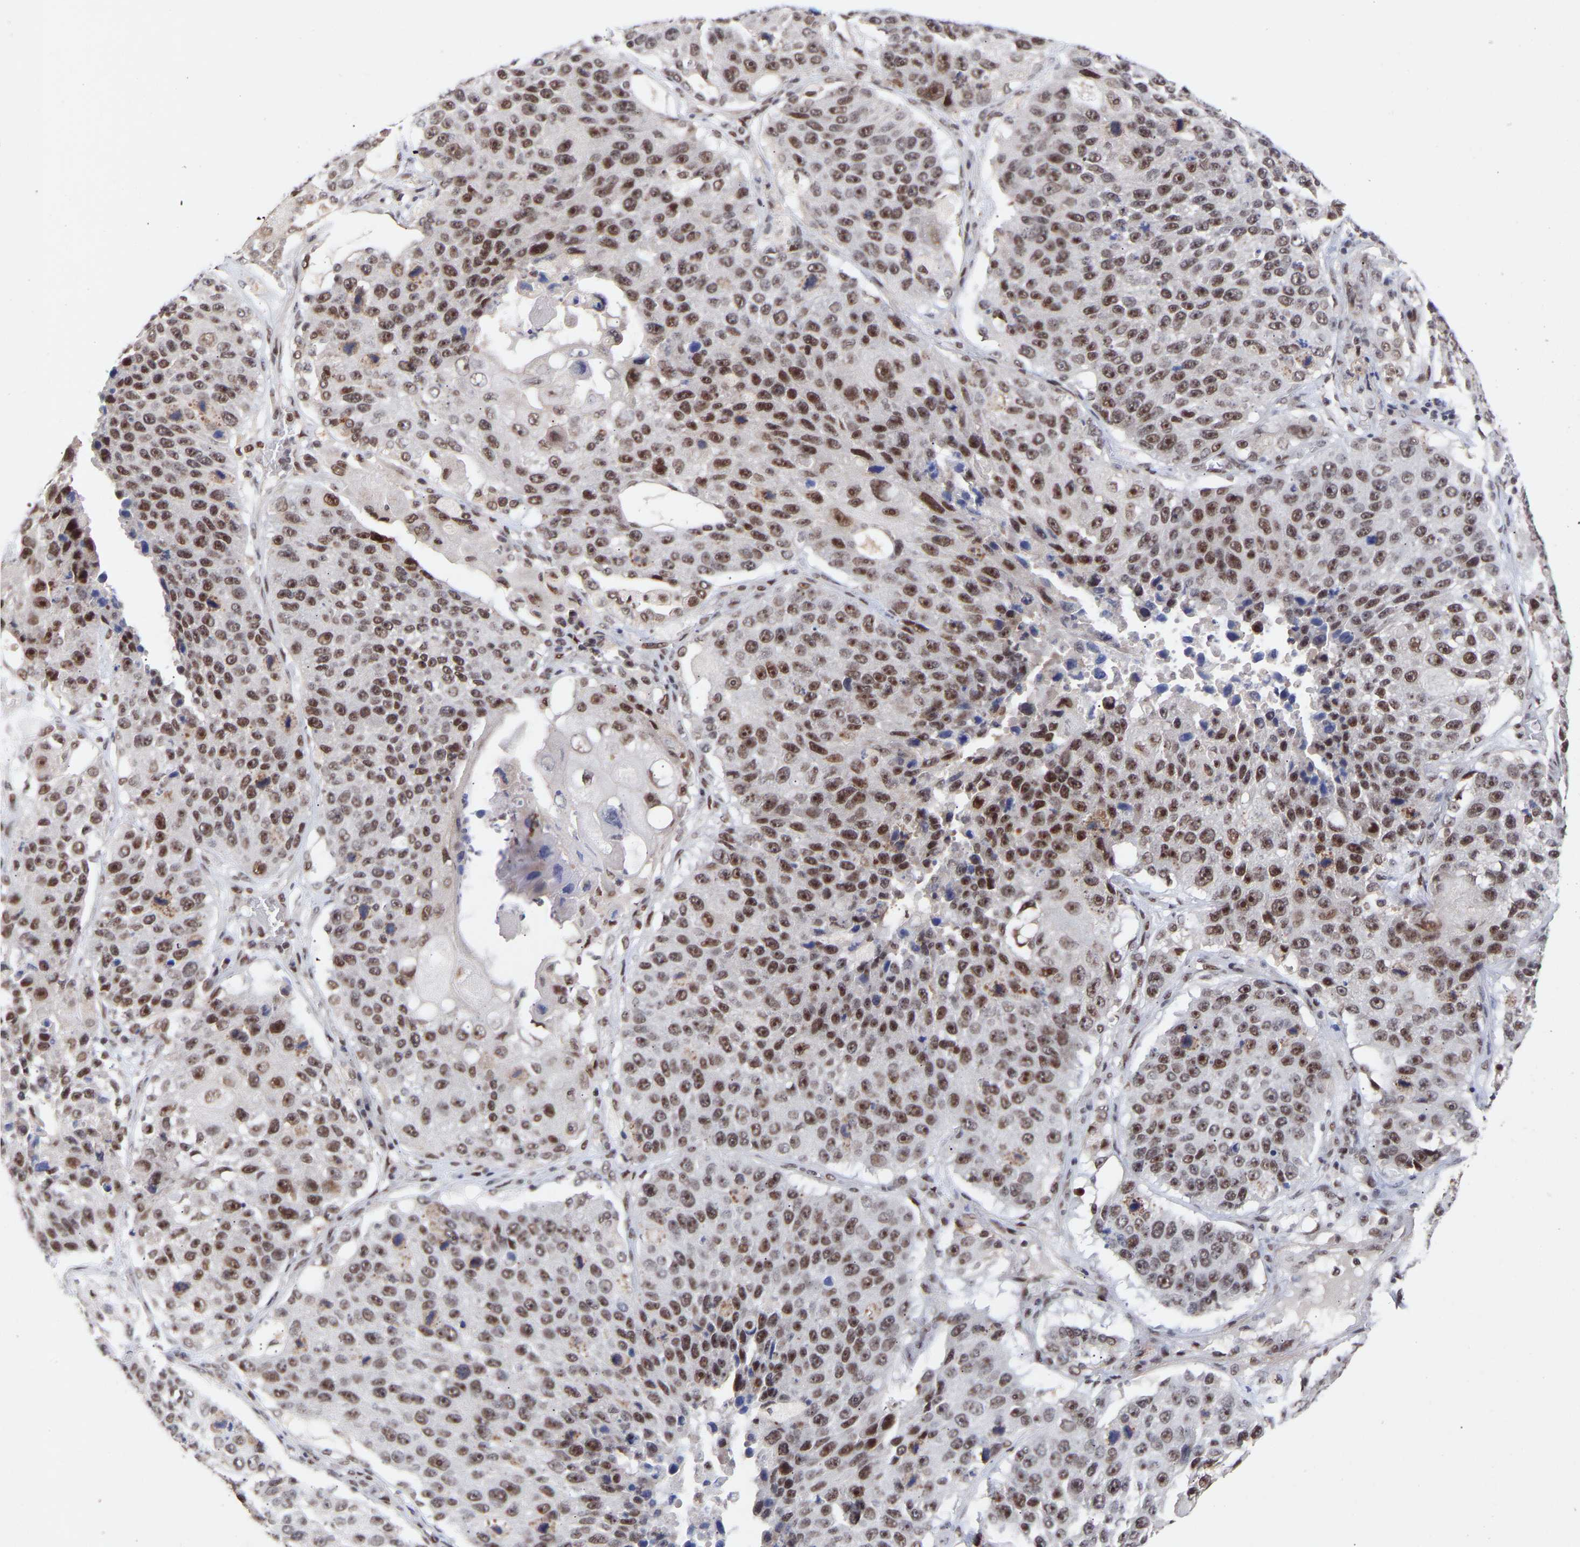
{"staining": {"intensity": "moderate", "quantity": ">75%", "location": "nuclear"}, "tissue": "lung cancer", "cell_type": "Tumor cells", "image_type": "cancer", "snomed": [{"axis": "morphology", "description": "Squamous cell carcinoma, NOS"}, {"axis": "topography", "description": "Lung"}], "caption": "A brown stain shows moderate nuclear staining of a protein in human lung cancer tumor cells.", "gene": "RBM15", "patient": {"sex": "male", "age": 61}}